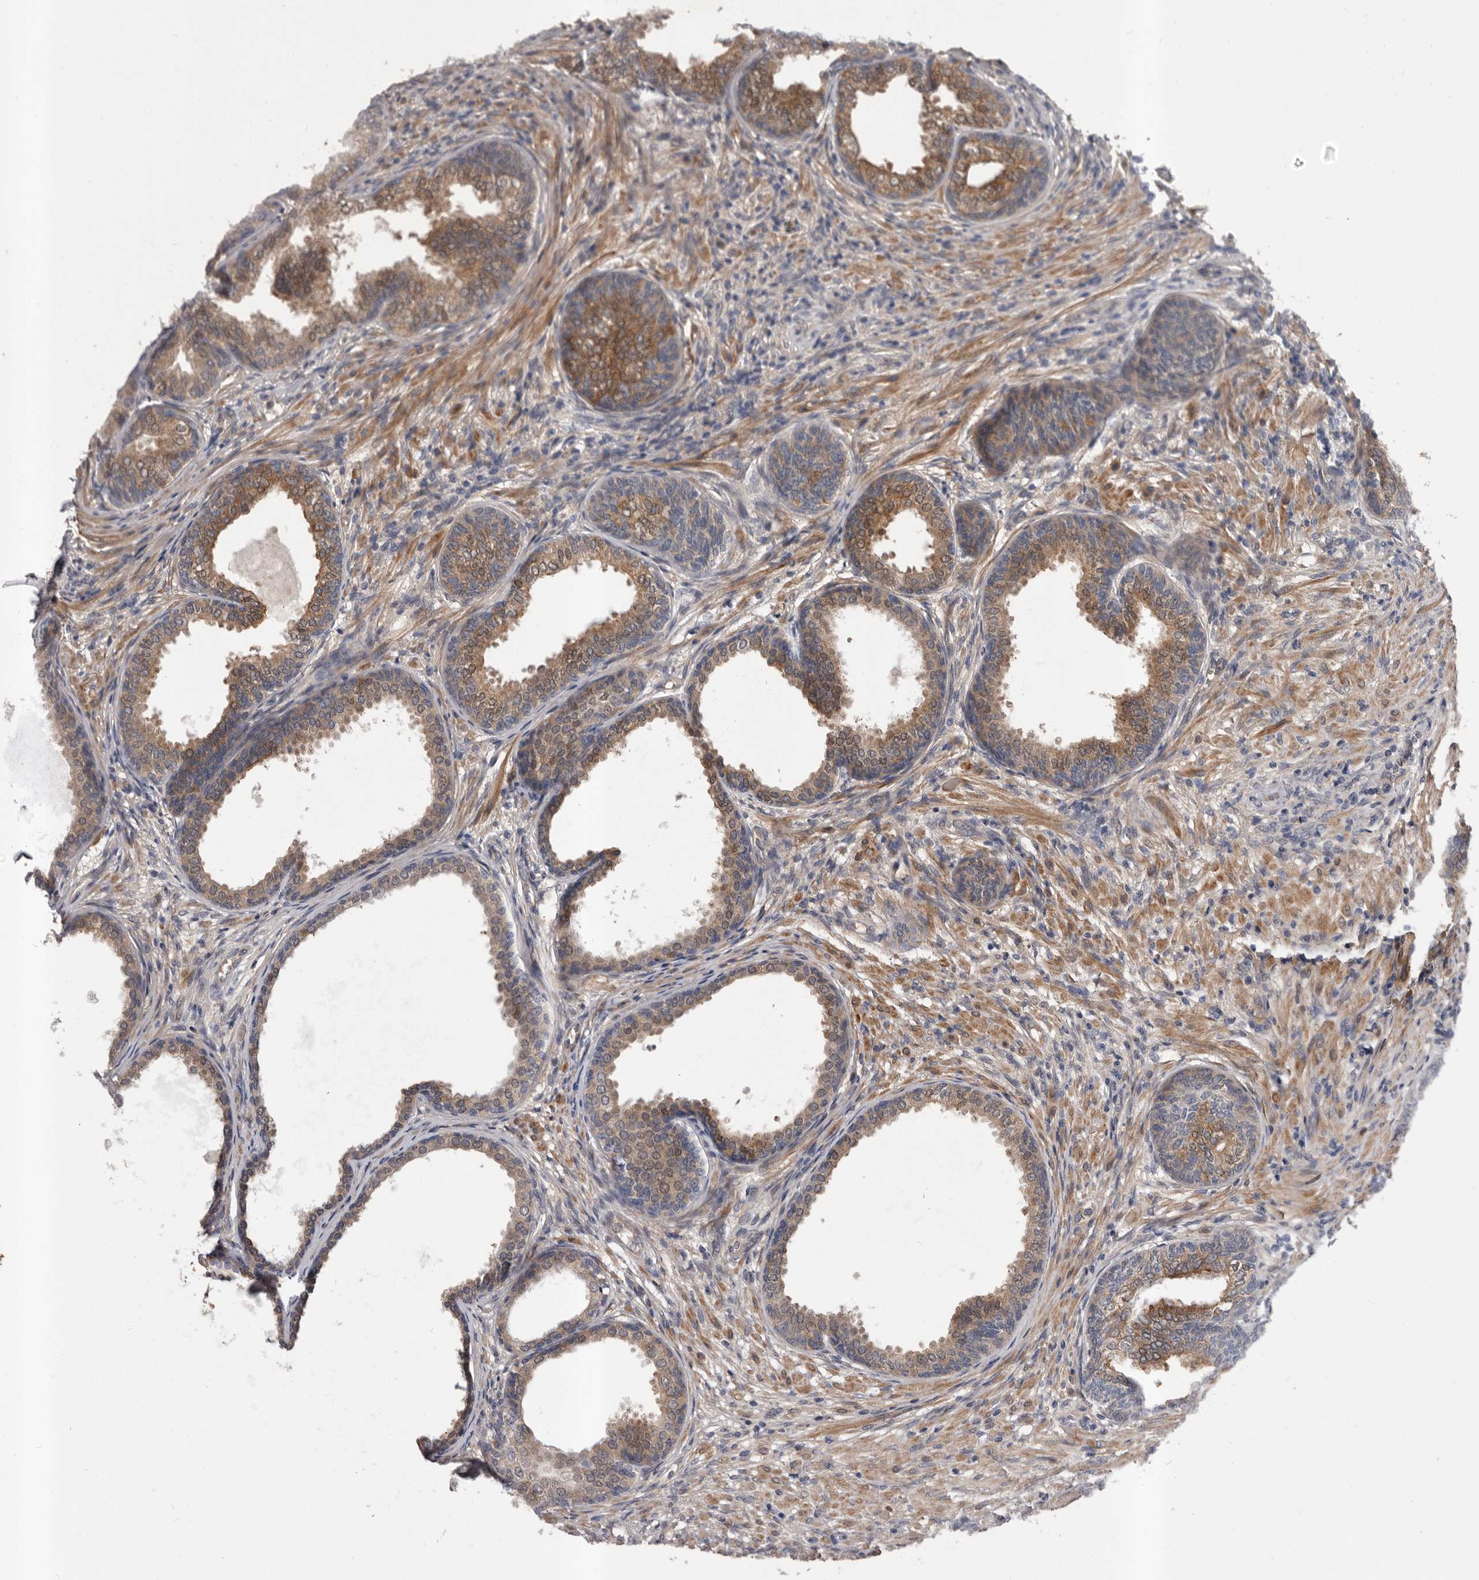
{"staining": {"intensity": "moderate", "quantity": ">75%", "location": "cytoplasmic/membranous"}, "tissue": "prostate", "cell_type": "Glandular cells", "image_type": "normal", "snomed": [{"axis": "morphology", "description": "Normal tissue, NOS"}, {"axis": "topography", "description": "Prostate"}], "caption": "High-magnification brightfield microscopy of unremarkable prostate stained with DAB (brown) and counterstained with hematoxylin (blue). glandular cells exhibit moderate cytoplasmic/membranous expression is seen in approximately>75% of cells.", "gene": "PRKD1", "patient": {"sex": "male", "age": 76}}